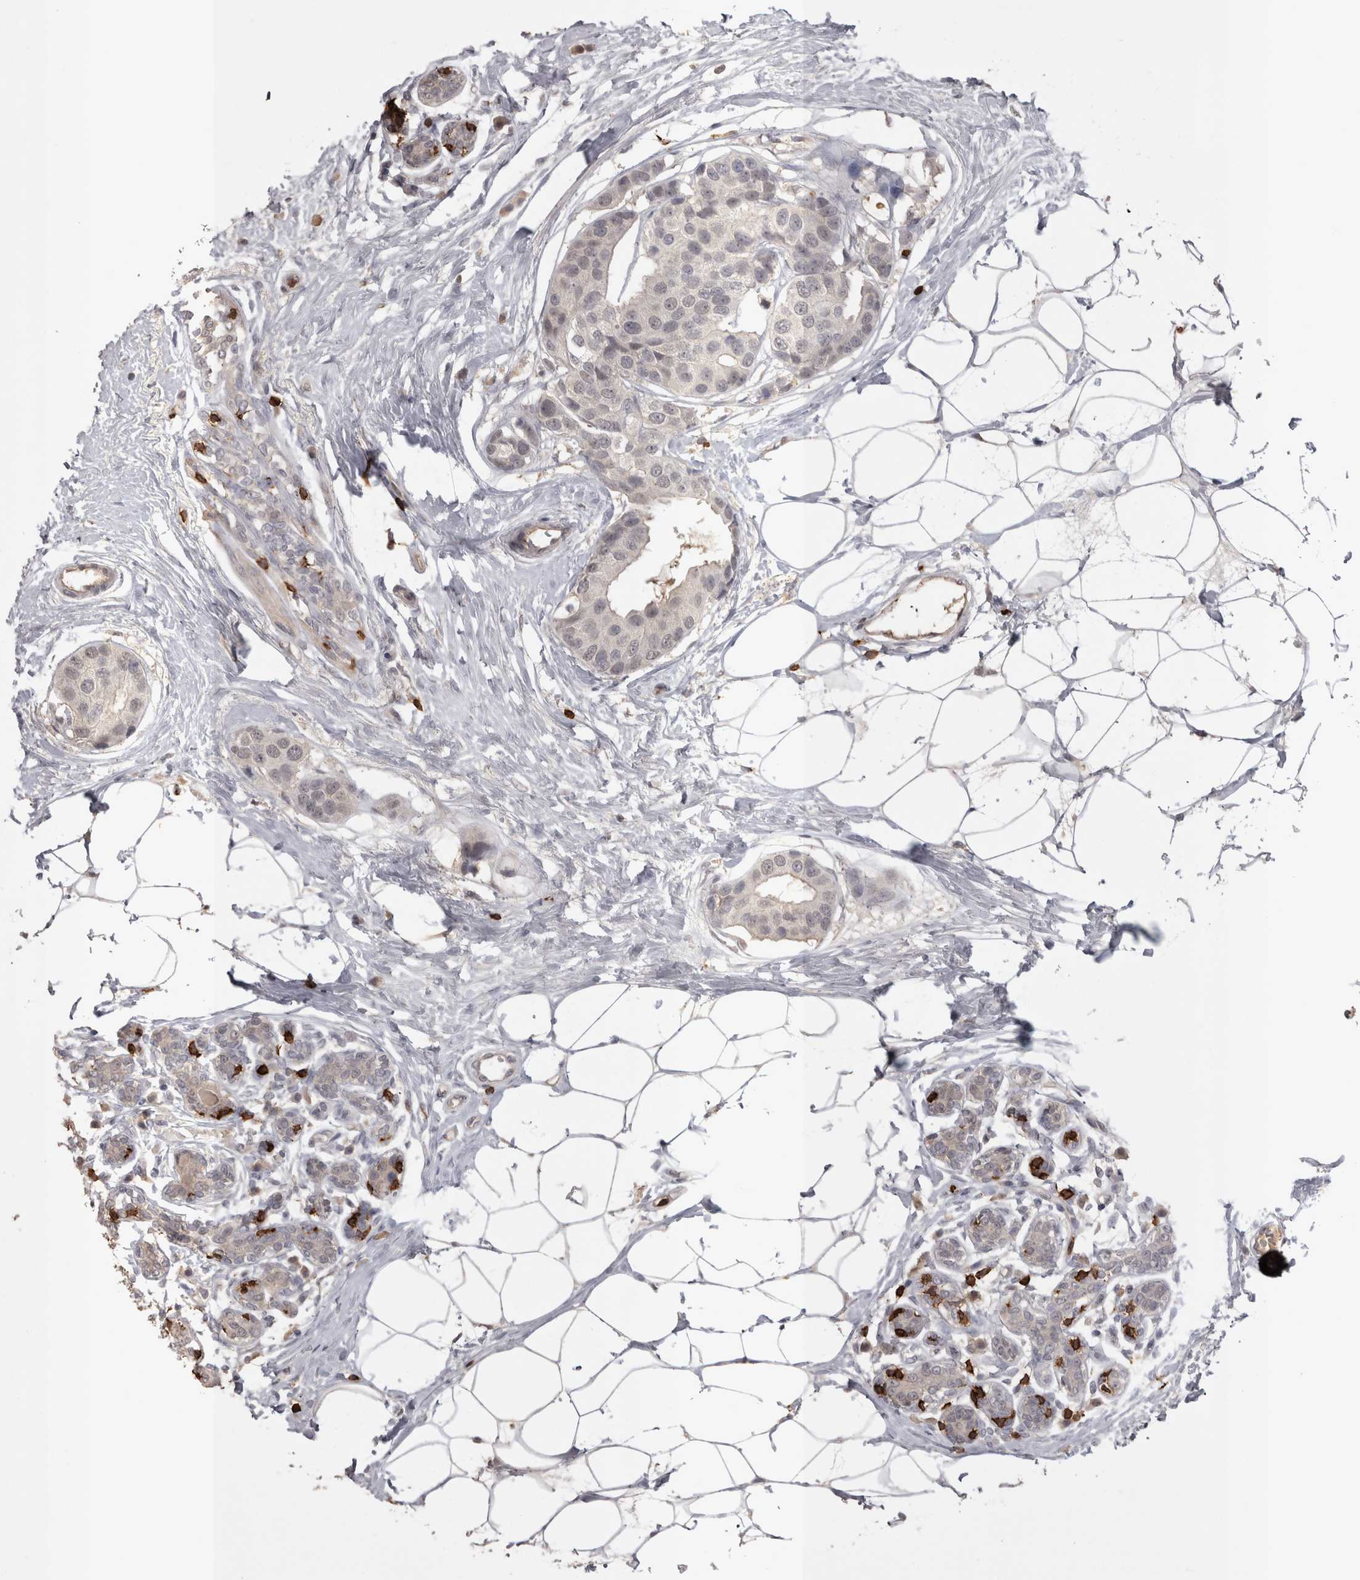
{"staining": {"intensity": "weak", "quantity": "<25%", "location": "nuclear"}, "tissue": "breast cancer", "cell_type": "Tumor cells", "image_type": "cancer", "snomed": [{"axis": "morphology", "description": "Normal tissue, NOS"}, {"axis": "morphology", "description": "Duct carcinoma"}, {"axis": "topography", "description": "Breast"}], "caption": "The image exhibits no significant positivity in tumor cells of breast cancer (invasive ductal carcinoma). (Stains: DAB IHC with hematoxylin counter stain, Microscopy: brightfield microscopy at high magnification).", "gene": "SKAP1", "patient": {"sex": "female", "age": 39}}